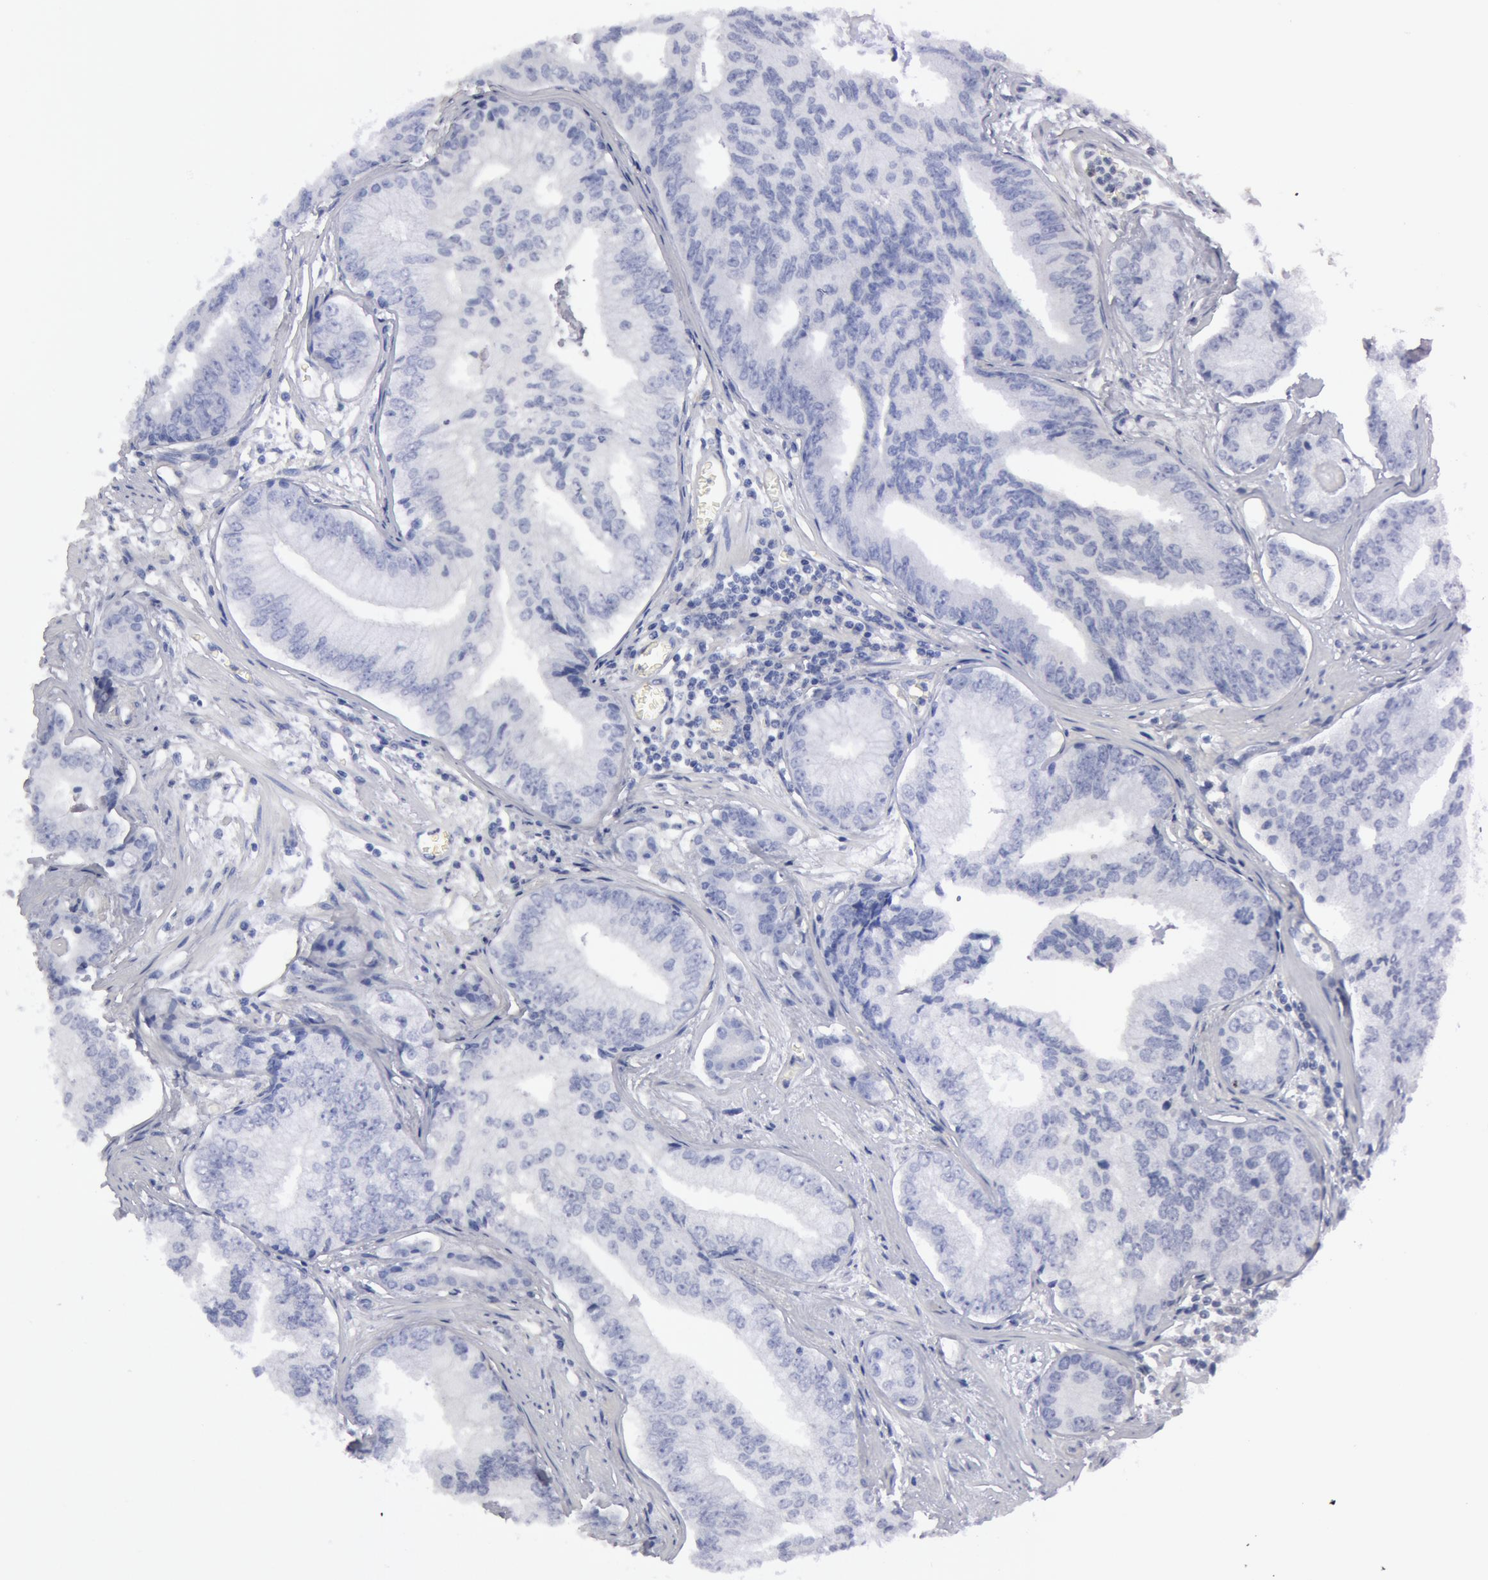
{"staining": {"intensity": "negative", "quantity": "none", "location": "none"}, "tissue": "prostate cancer", "cell_type": "Tumor cells", "image_type": "cancer", "snomed": [{"axis": "morphology", "description": "Adenocarcinoma, High grade"}, {"axis": "topography", "description": "Prostate"}], "caption": "The IHC micrograph has no significant staining in tumor cells of adenocarcinoma (high-grade) (prostate) tissue.", "gene": "SYK", "patient": {"sex": "male", "age": 56}}